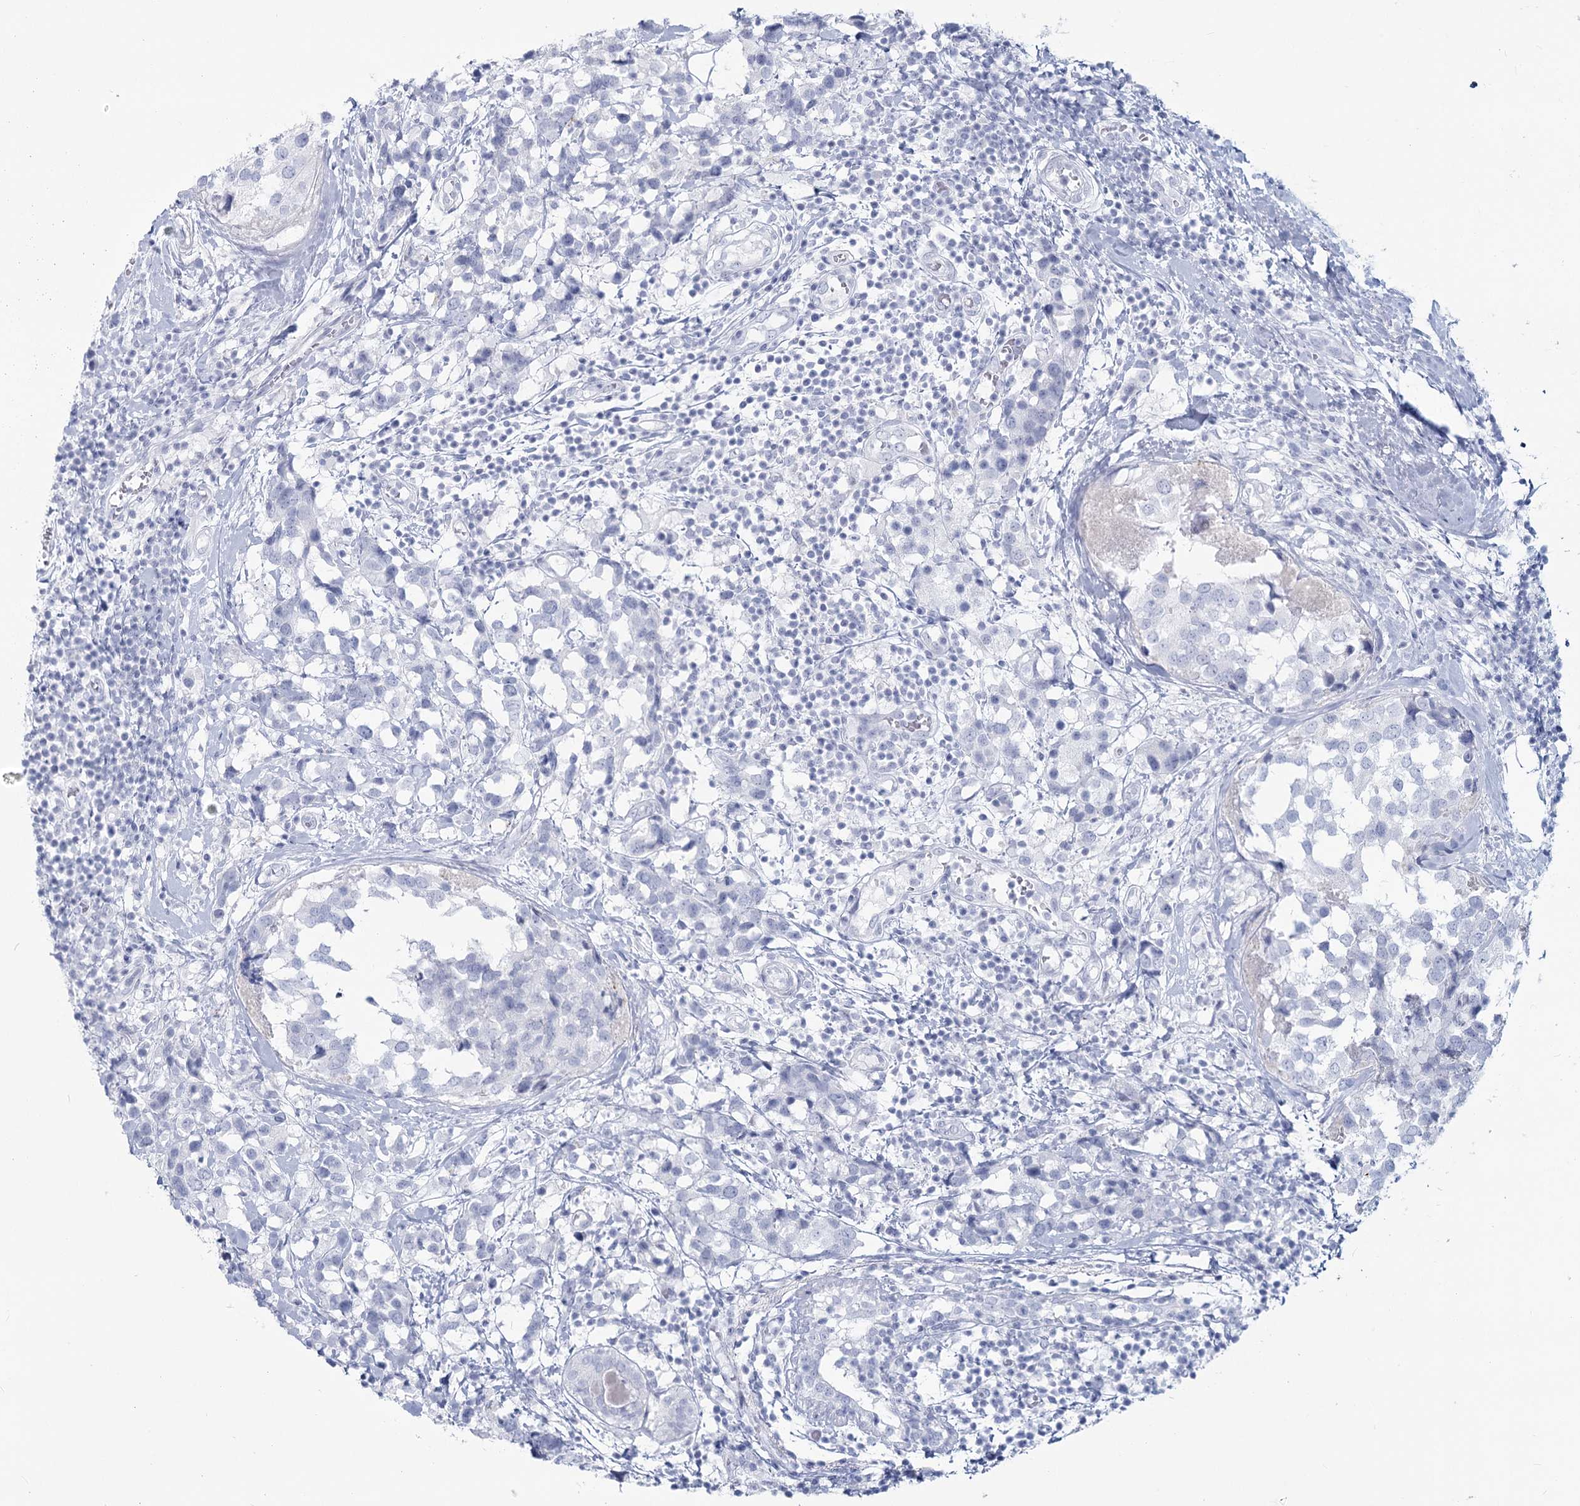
{"staining": {"intensity": "negative", "quantity": "none", "location": "none"}, "tissue": "breast cancer", "cell_type": "Tumor cells", "image_type": "cancer", "snomed": [{"axis": "morphology", "description": "Lobular carcinoma"}, {"axis": "topography", "description": "Breast"}], "caption": "Immunohistochemistry of breast cancer (lobular carcinoma) reveals no expression in tumor cells.", "gene": "SLC6A19", "patient": {"sex": "female", "age": 59}}